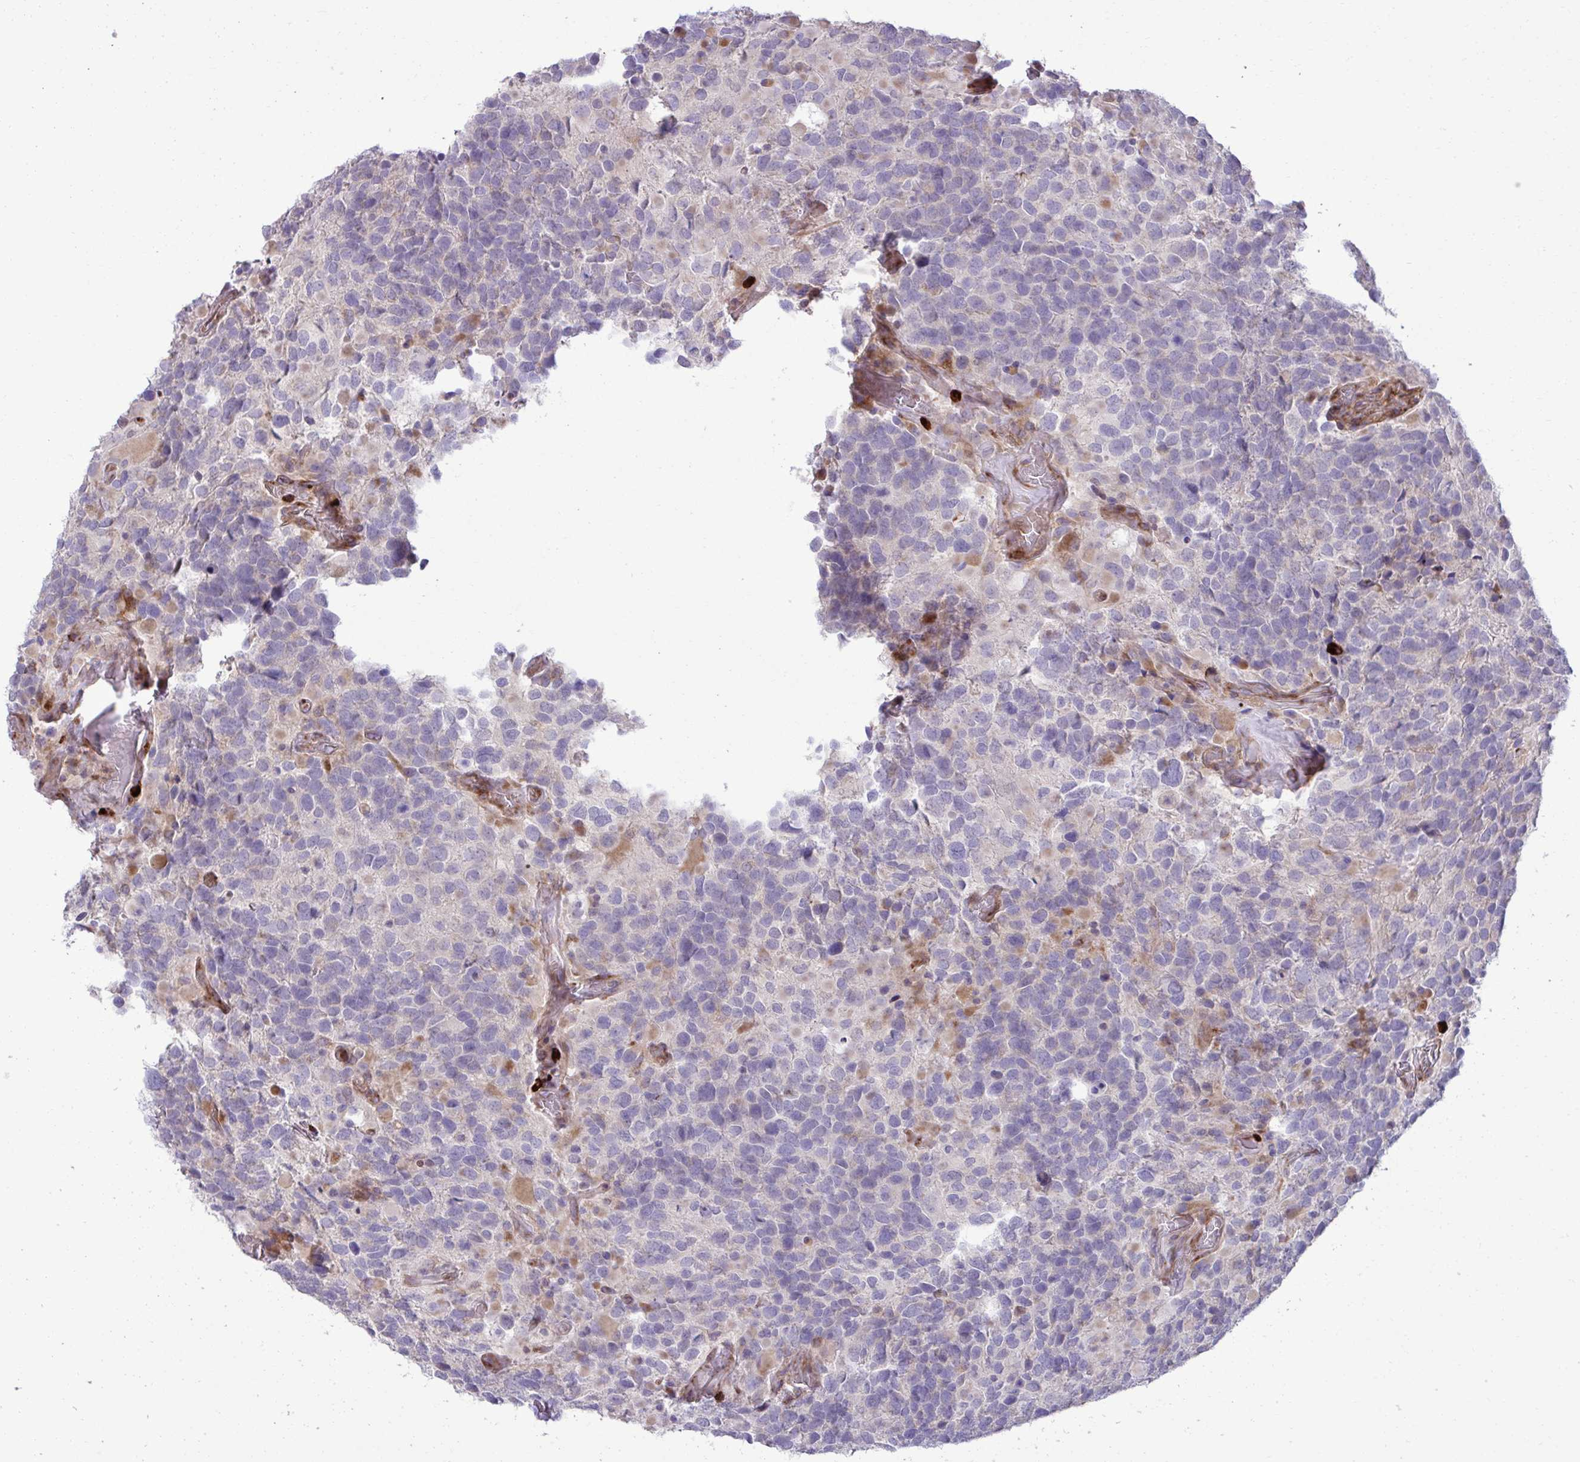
{"staining": {"intensity": "negative", "quantity": "none", "location": "none"}, "tissue": "glioma", "cell_type": "Tumor cells", "image_type": "cancer", "snomed": [{"axis": "morphology", "description": "Glioma, malignant, High grade"}, {"axis": "topography", "description": "Brain"}], "caption": "Protein analysis of glioma shows no significant expression in tumor cells.", "gene": "LIMS1", "patient": {"sex": "female", "age": 40}}